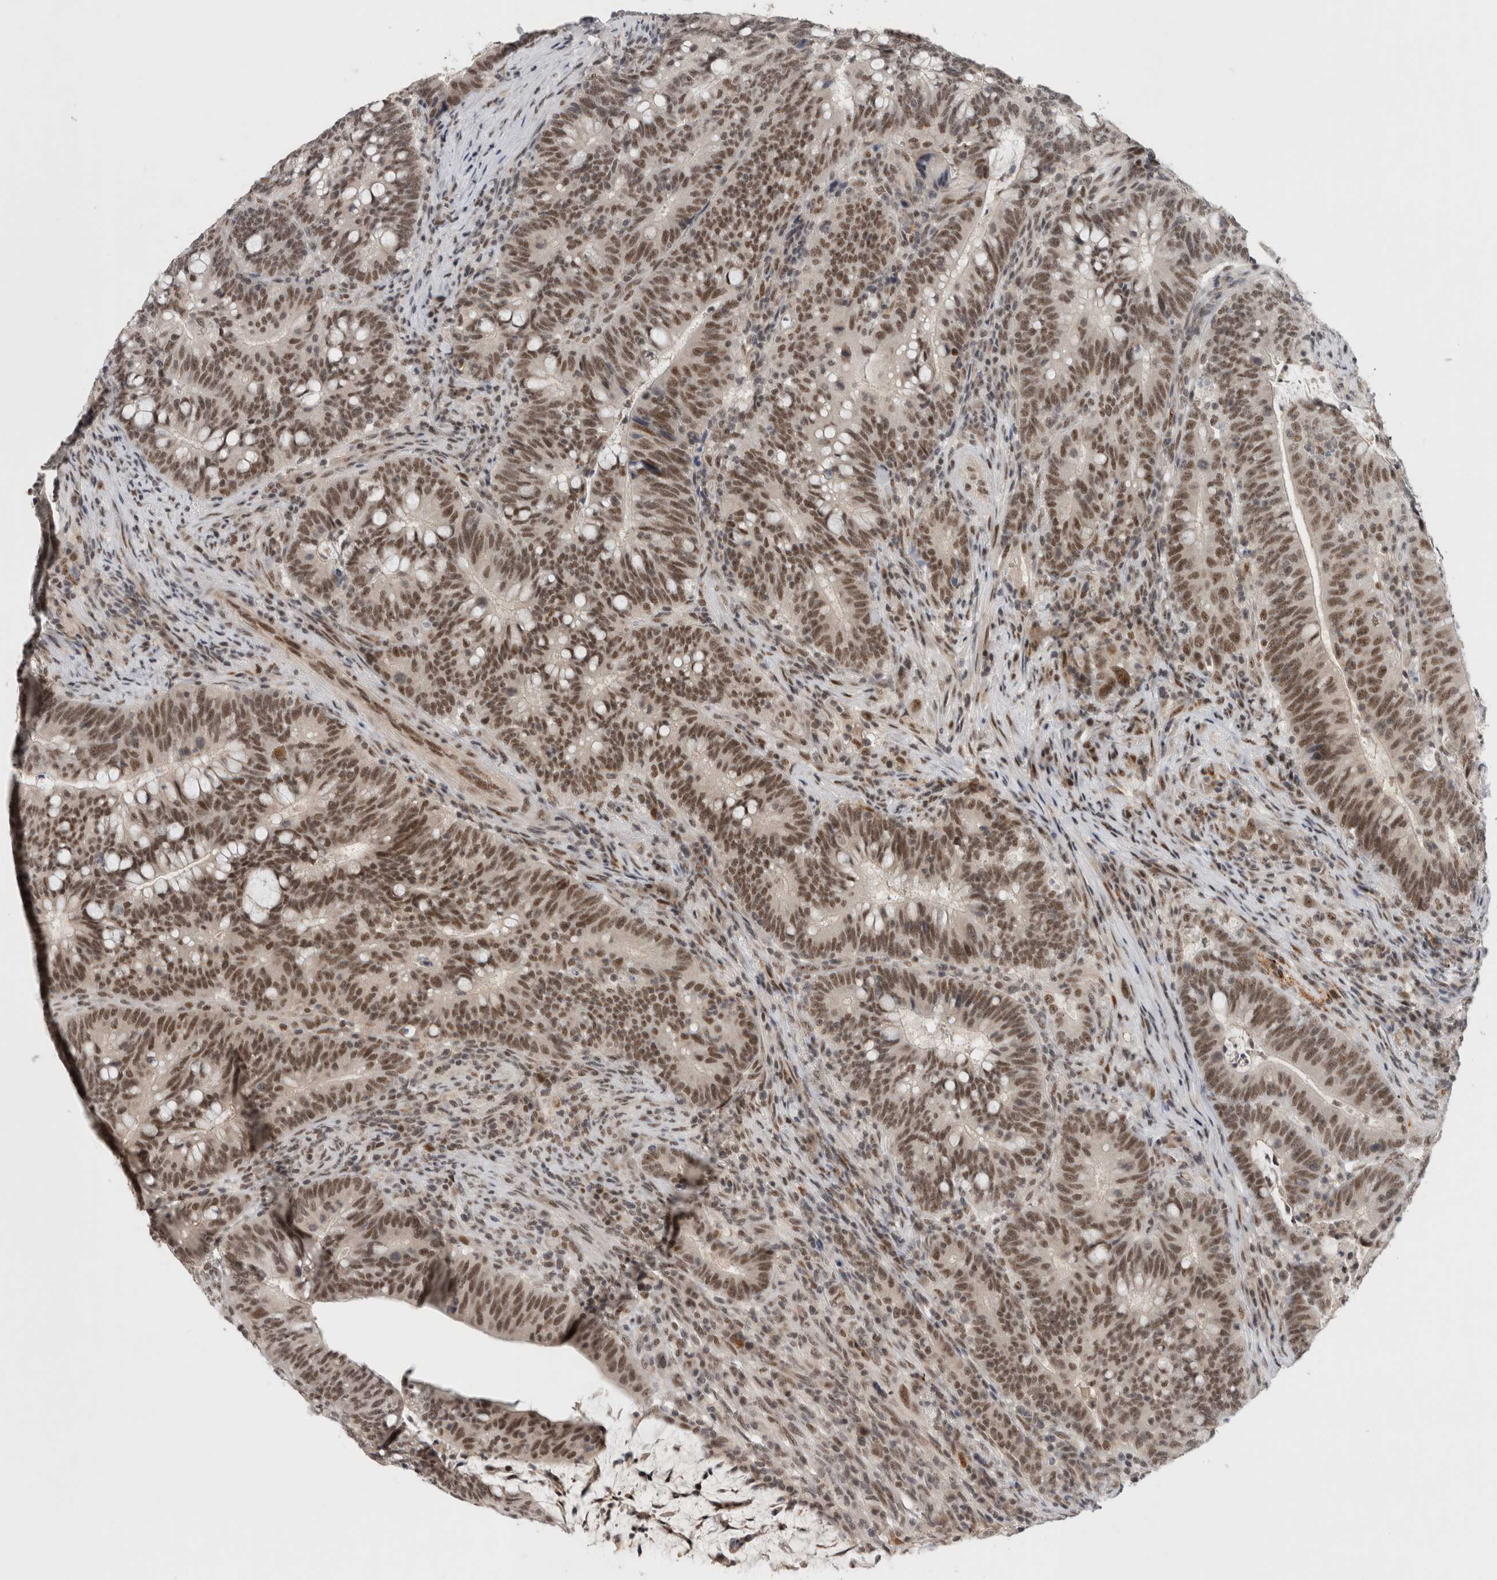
{"staining": {"intensity": "moderate", "quantity": ">75%", "location": "nuclear"}, "tissue": "colorectal cancer", "cell_type": "Tumor cells", "image_type": "cancer", "snomed": [{"axis": "morphology", "description": "Adenocarcinoma, NOS"}, {"axis": "topography", "description": "Colon"}], "caption": "Moderate nuclear protein expression is present in about >75% of tumor cells in colorectal cancer (adenocarcinoma).", "gene": "HESX1", "patient": {"sex": "female", "age": 66}}